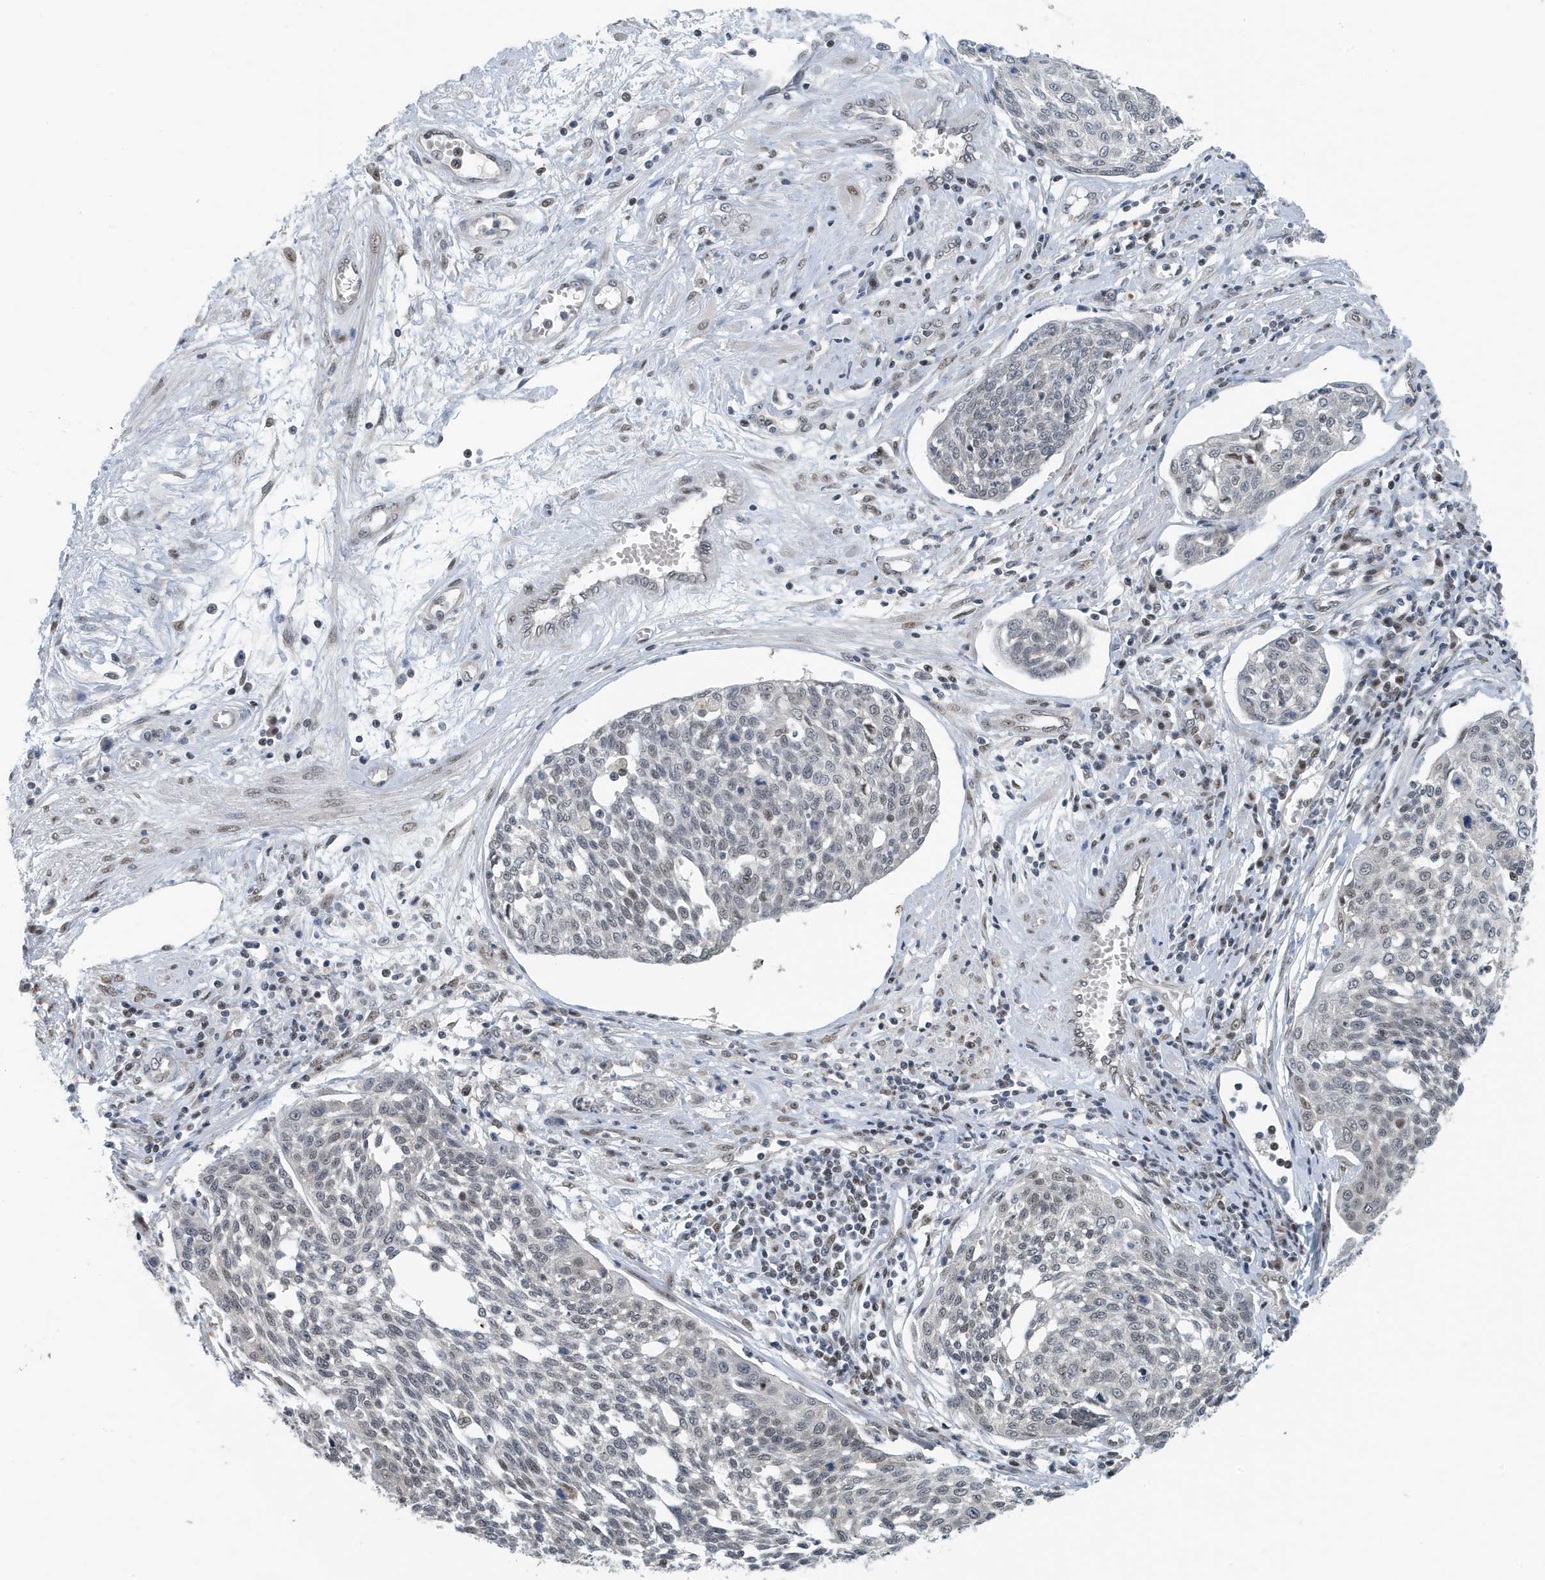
{"staining": {"intensity": "weak", "quantity": "<25%", "location": "nuclear"}, "tissue": "cervical cancer", "cell_type": "Tumor cells", "image_type": "cancer", "snomed": [{"axis": "morphology", "description": "Squamous cell carcinoma, NOS"}, {"axis": "topography", "description": "Cervix"}], "caption": "IHC of cervical cancer (squamous cell carcinoma) exhibits no staining in tumor cells.", "gene": "KIF15", "patient": {"sex": "female", "age": 34}}